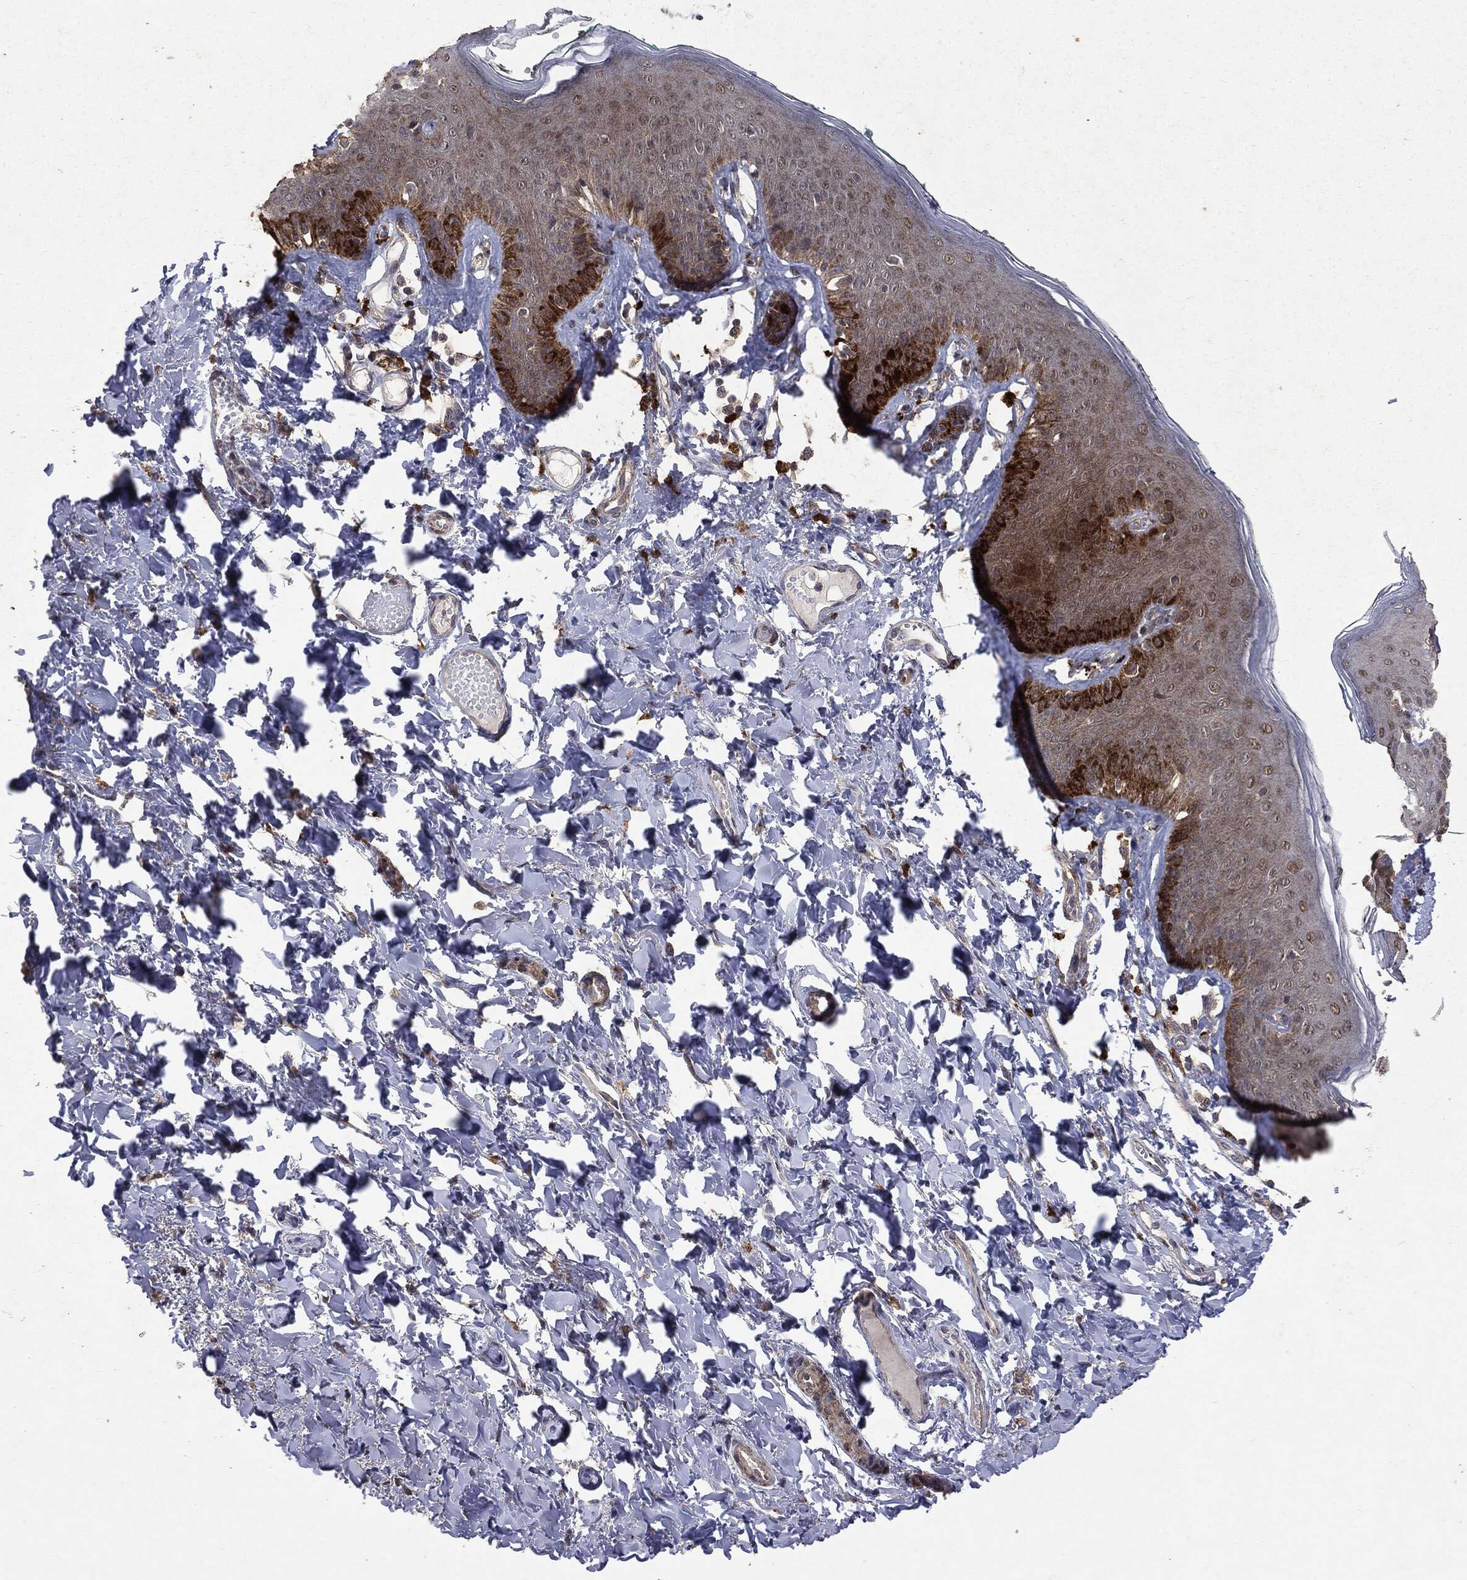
{"staining": {"intensity": "strong", "quantity": "<25%", "location": "cytoplasmic/membranous,nuclear"}, "tissue": "vagina", "cell_type": "Squamous epithelial cells", "image_type": "normal", "snomed": [{"axis": "morphology", "description": "Normal tissue, NOS"}, {"axis": "topography", "description": "Vagina"}], "caption": "Vagina stained with DAB (3,3'-diaminobenzidine) immunohistochemistry (IHC) shows medium levels of strong cytoplasmic/membranous,nuclear staining in approximately <25% of squamous epithelial cells.", "gene": "PTEN", "patient": {"sex": "female", "age": 66}}